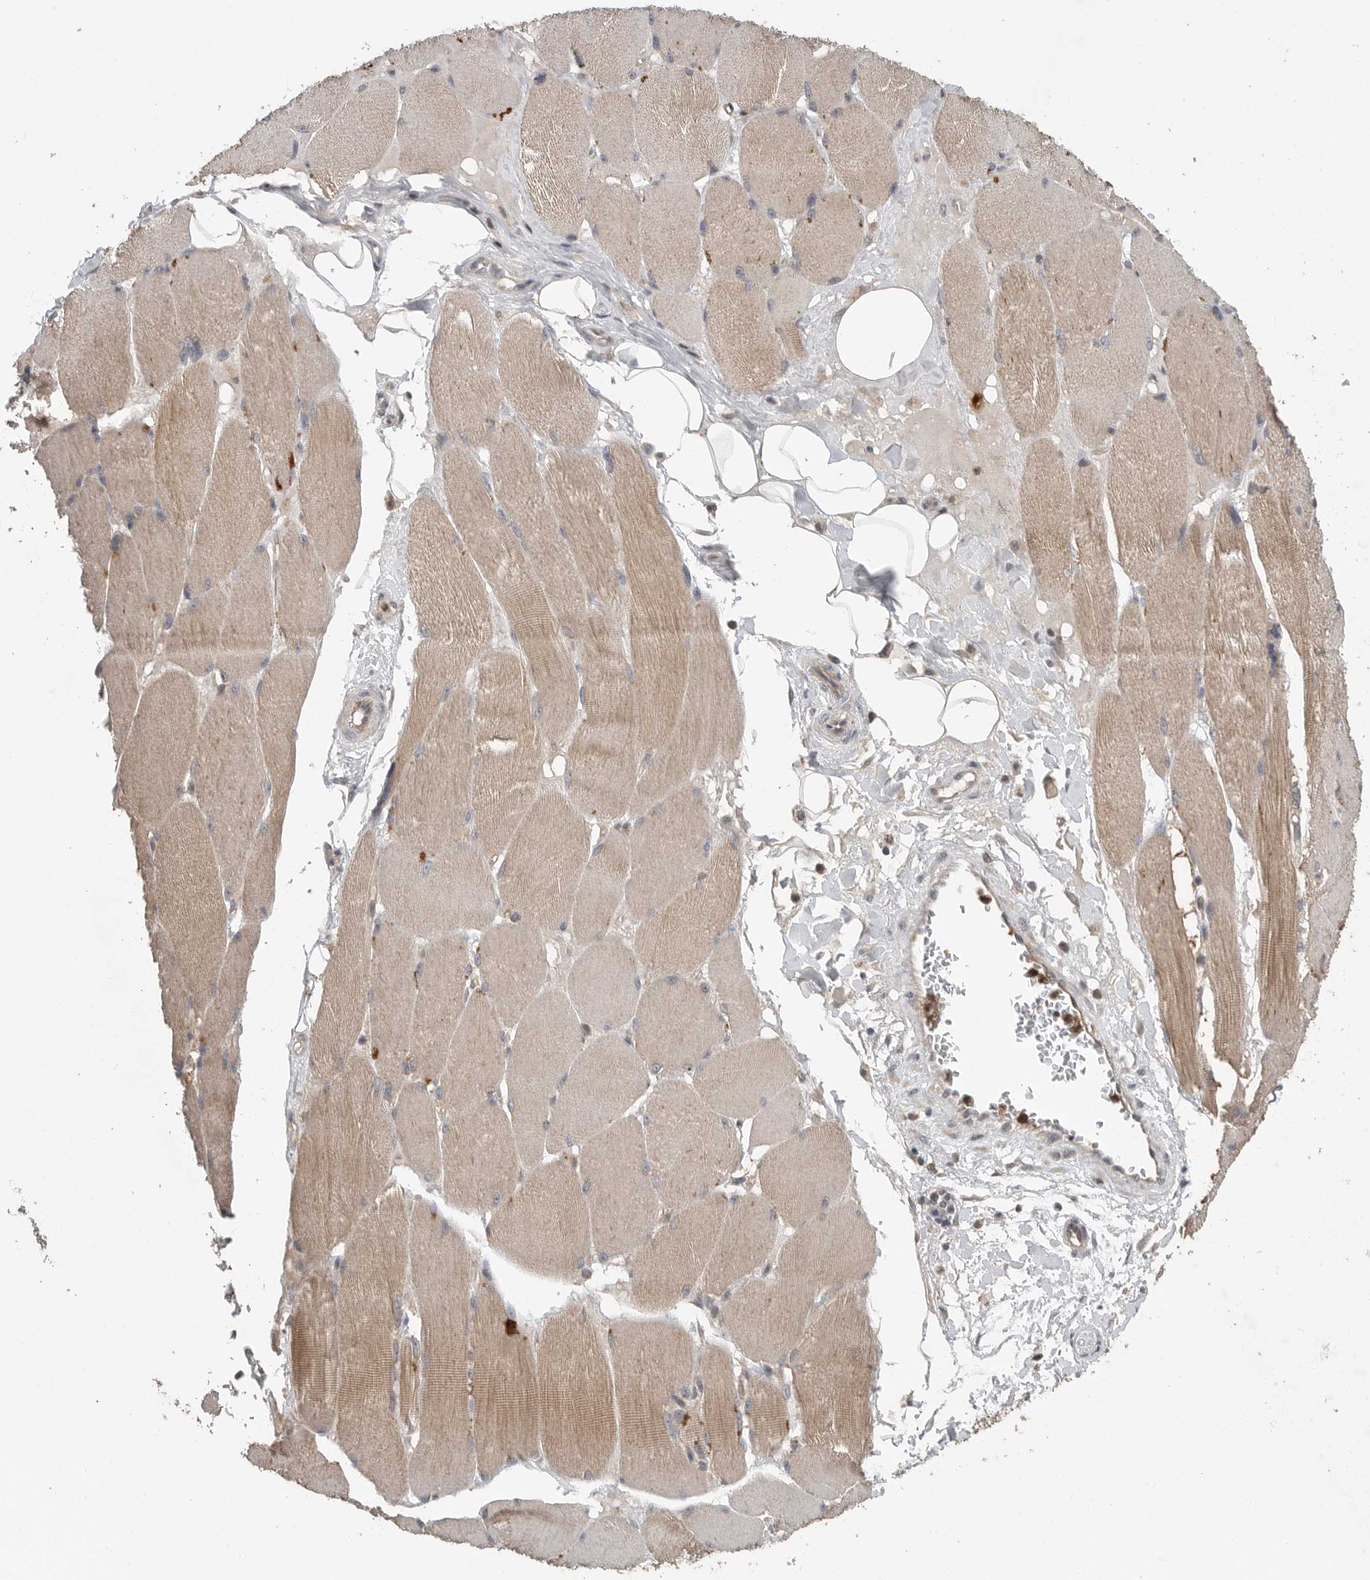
{"staining": {"intensity": "weak", "quantity": "25%-75%", "location": "cytoplasmic/membranous"}, "tissue": "skeletal muscle", "cell_type": "Myocytes", "image_type": "normal", "snomed": [{"axis": "morphology", "description": "Normal tissue, NOS"}, {"axis": "topography", "description": "Skin"}, {"axis": "topography", "description": "Skeletal muscle"}], "caption": "Immunohistochemical staining of normal skeletal muscle displays weak cytoplasmic/membranous protein expression in approximately 25%-75% of myocytes.", "gene": "SCP2", "patient": {"sex": "male", "age": 83}}